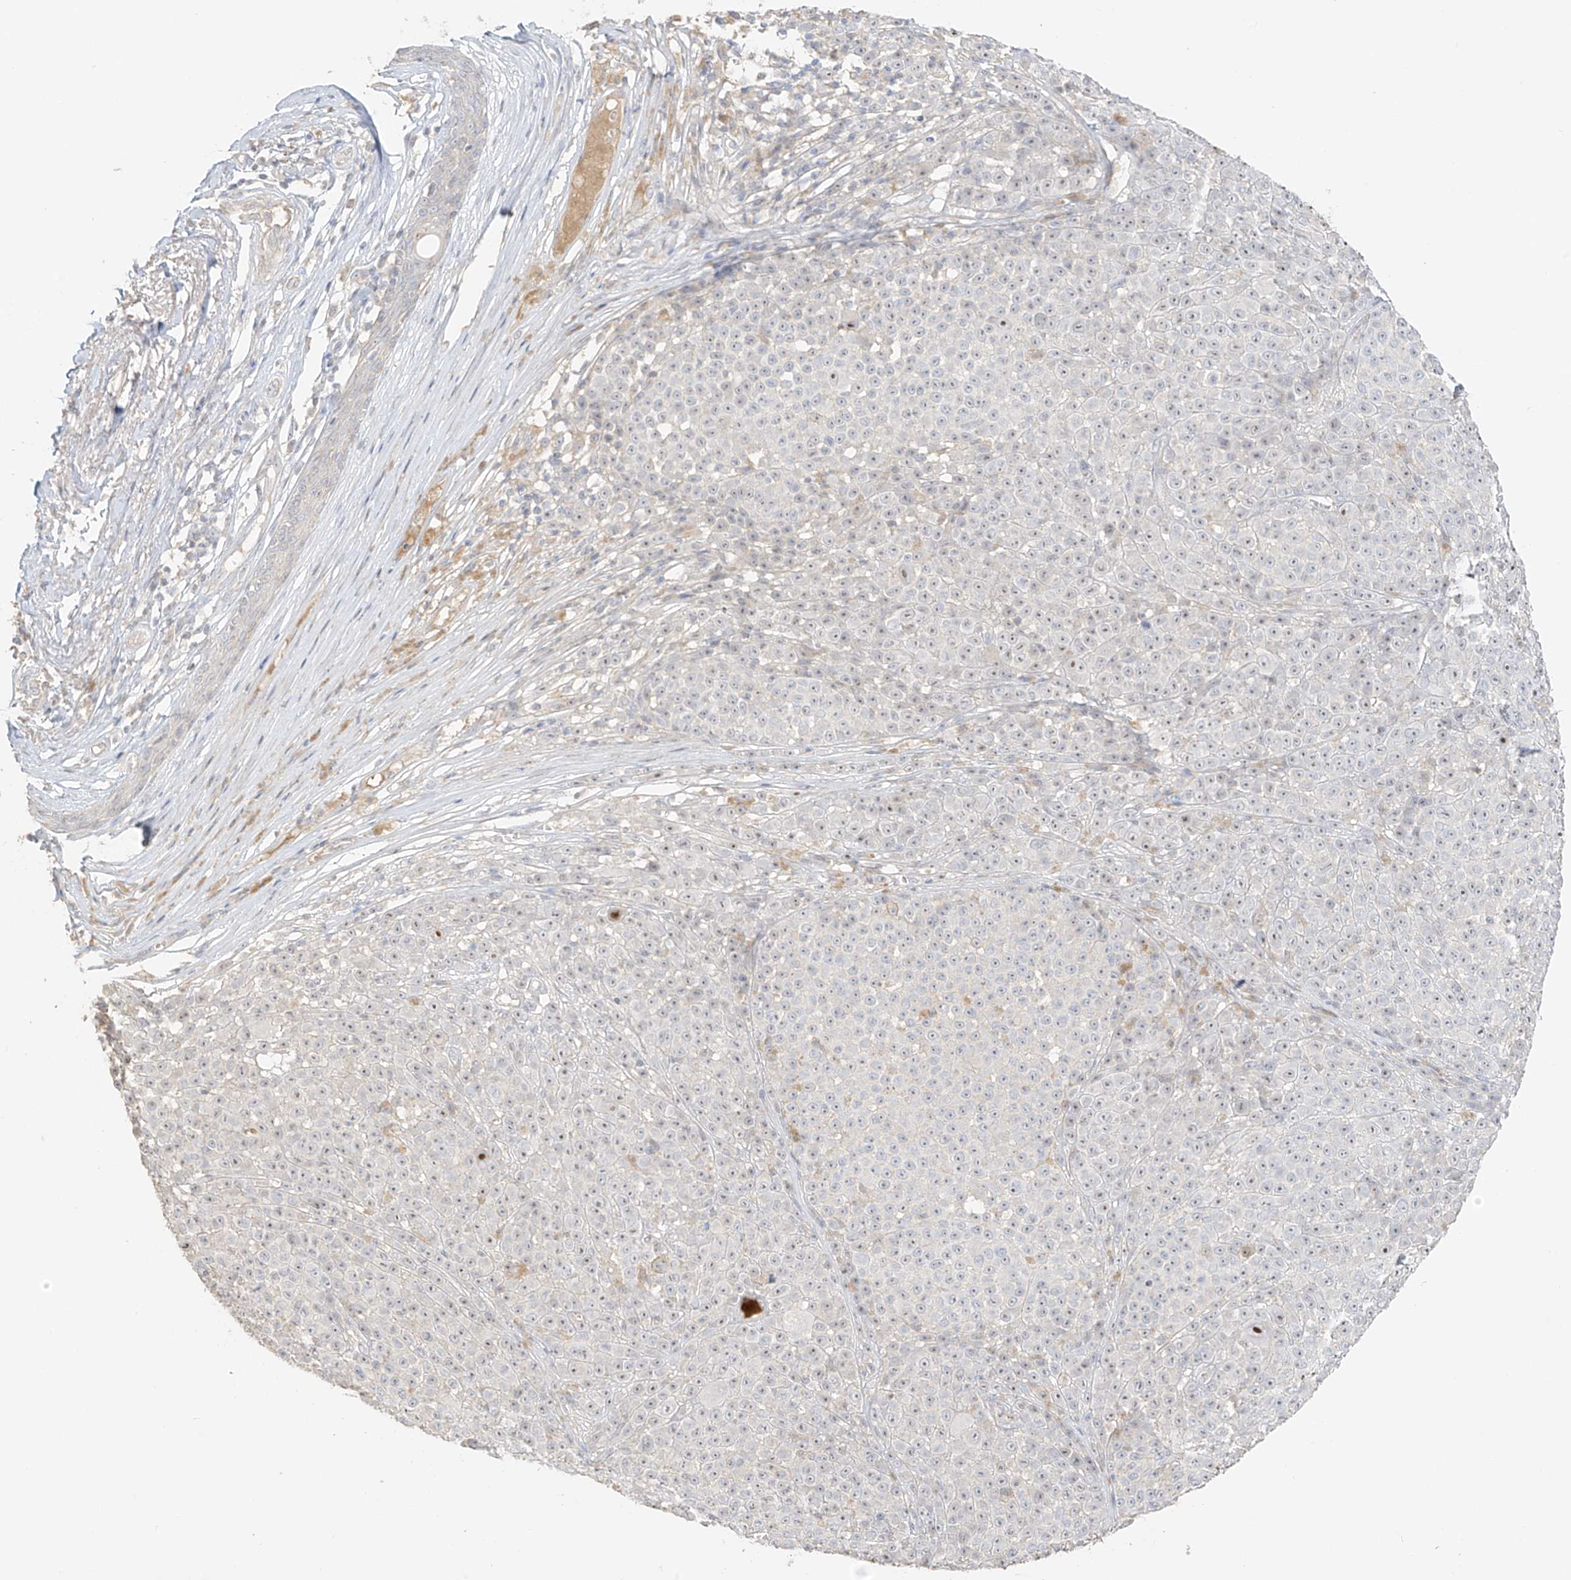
{"staining": {"intensity": "weak", "quantity": ">75%", "location": "nuclear"}, "tissue": "melanoma", "cell_type": "Tumor cells", "image_type": "cancer", "snomed": [{"axis": "morphology", "description": "Malignant melanoma, NOS"}, {"axis": "topography", "description": "Skin"}], "caption": "Melanoma stained with immunohistochemistry demonstrates weak nuclear staining in about >75% of tumor cells.", "gene": "ZBTB41", "patient": {"sex": "female", "age": 94}}